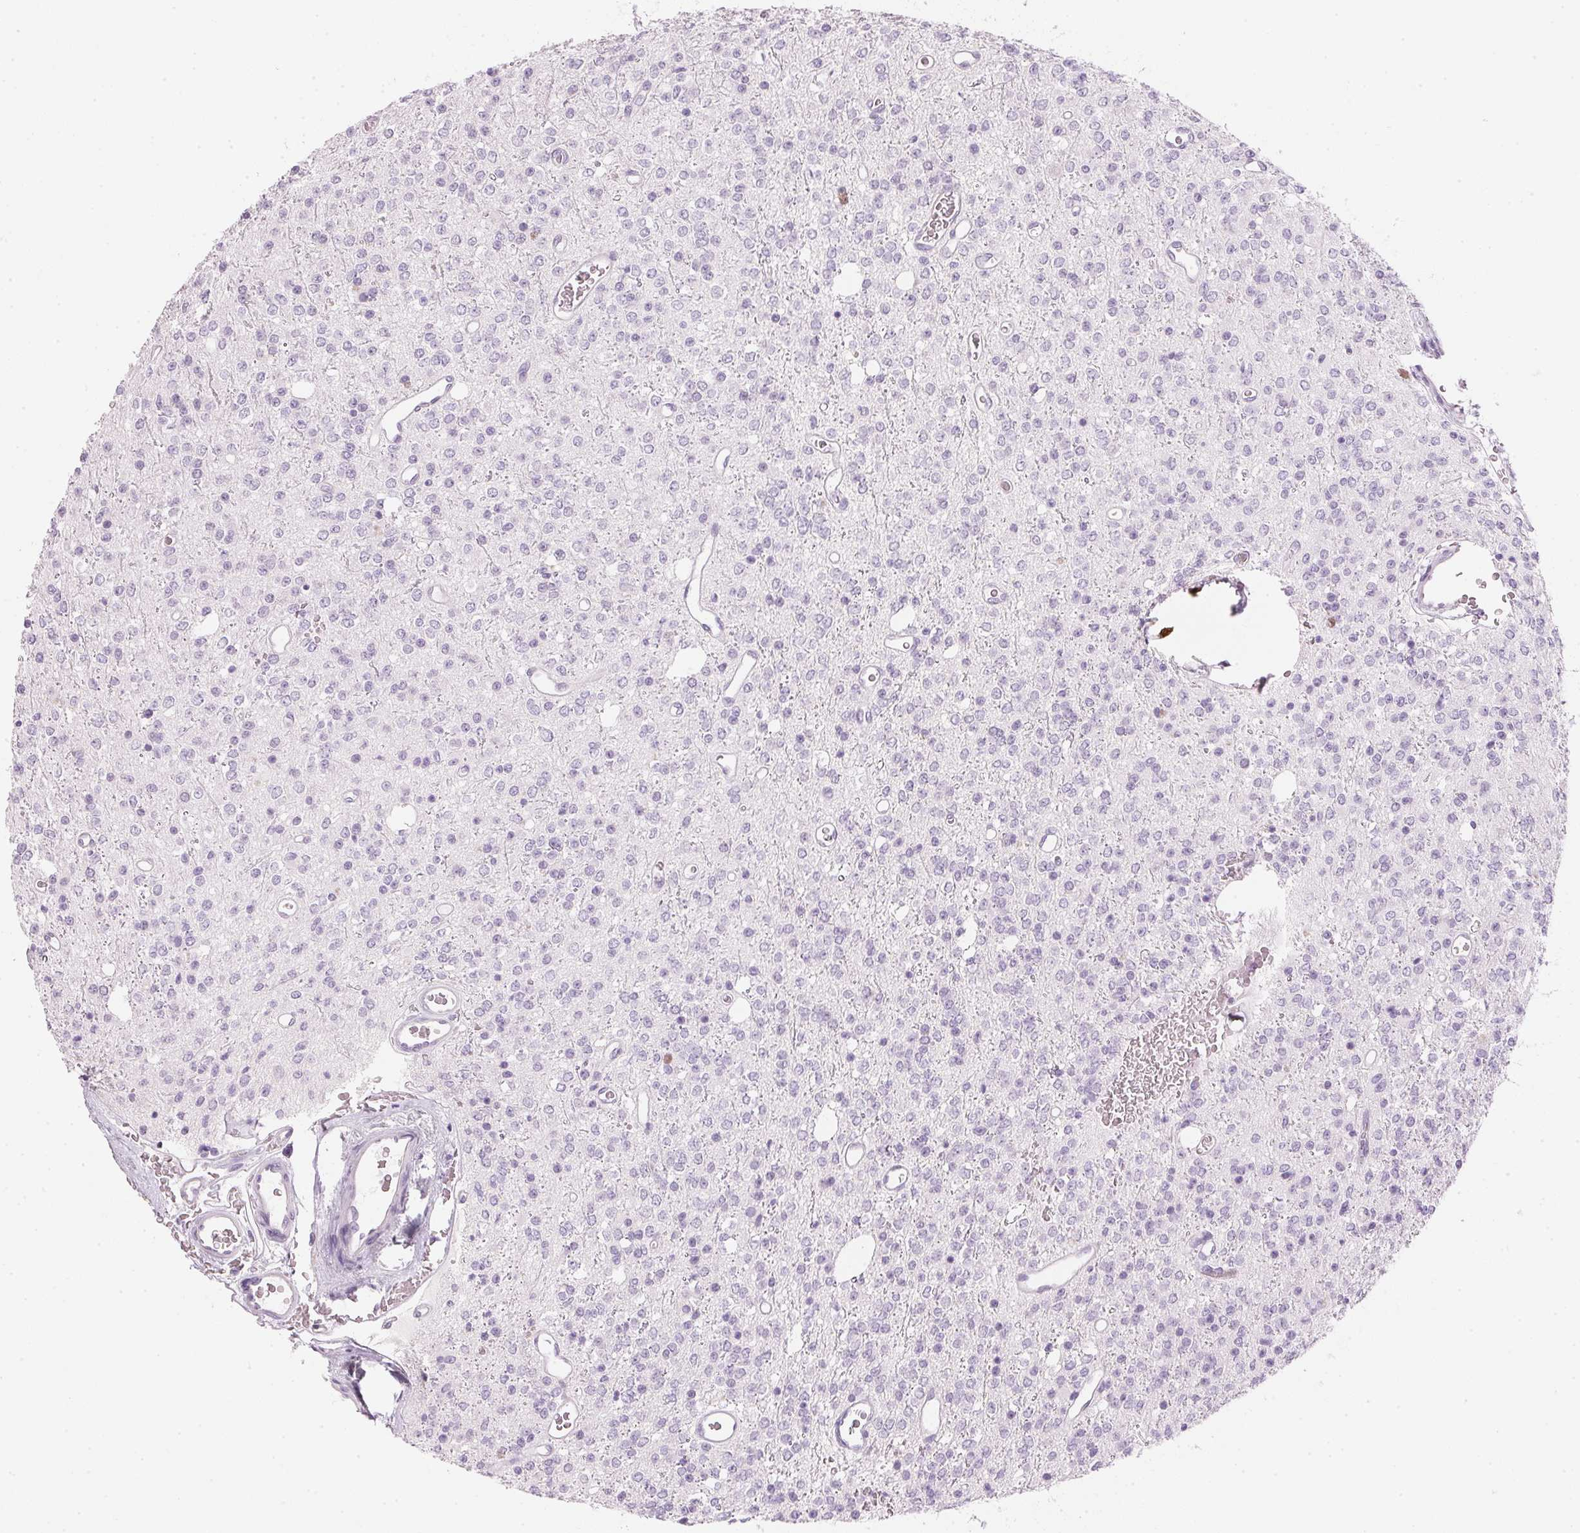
{"staining": {"intensity": "negative", "quantity": "none", "location": "none"}, "tissue": "glioma", "cell_type": "Tumor cells", "image_type": "cancer", "snomed": [{"axis": "morphology", "description": "Glioma, malignant, Low grade"}, {"axis": "topography", "description": "Brain"}], "caption": "The immunohistochemistry photomicrograph has no significant positivity in tumor cells of malignant glioma (low-grade) tissue.", "gene": "IGFBP1", "patient": {"sex": "female", "age": 45}}